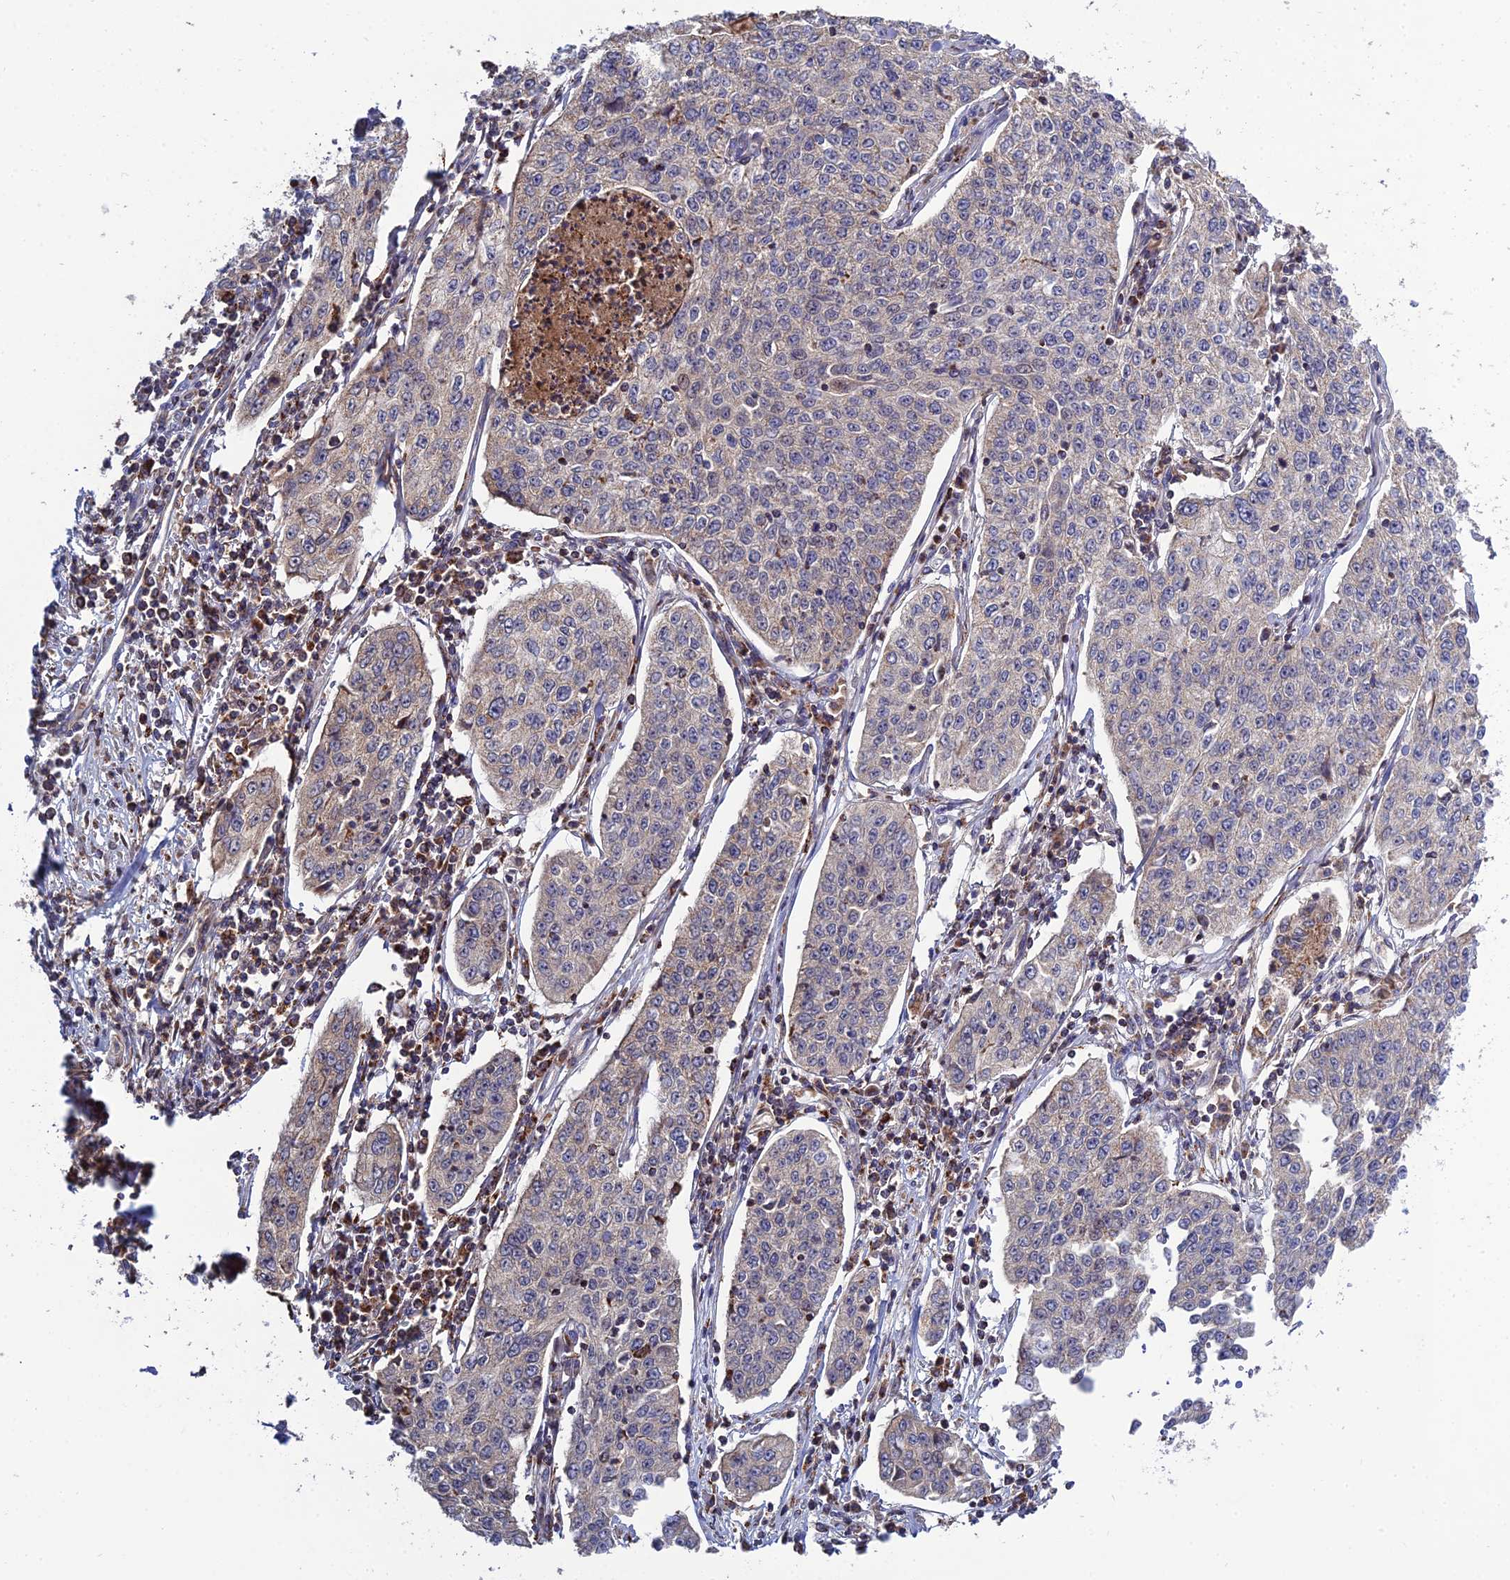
{"staining": {"intensity": "negative", "quantity": "none", "location": "none"}, "tissue": "cervical cancer", "cell_type": "Tumor cells", "image_type": "cancer", "snomed": [{"axis": "morphology", "description": "Squamous cell carcinoma, NOS"}, {"axis": "topography", "description": "Cervix"}], "caption": "Immunohistochemistry of cervical cancer reveals no expression in tumor cells.", "gene": "RIC8B", "patient": {"sex": "female", "age": 35}}